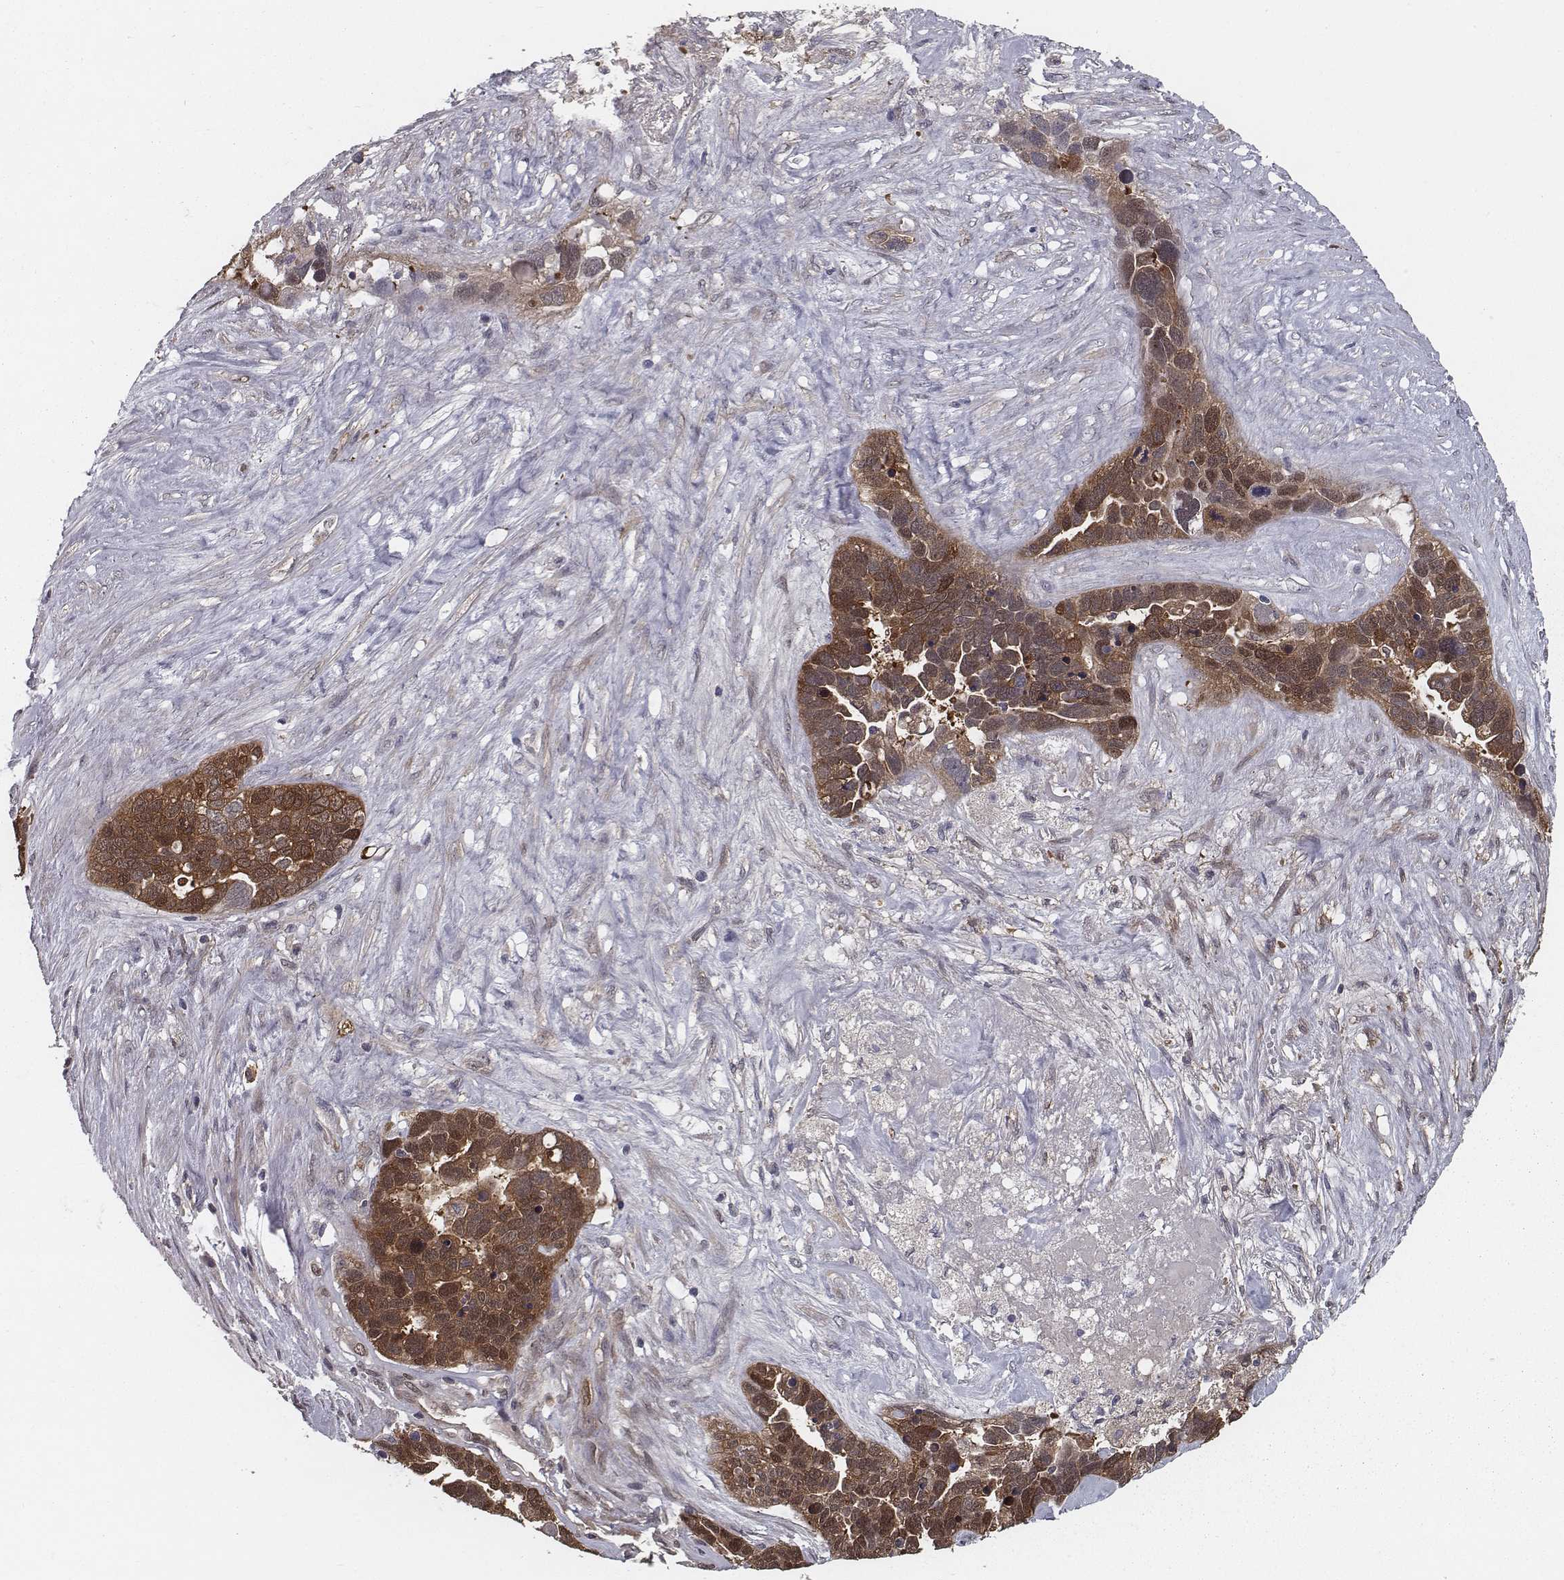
{"staining": {"intensity": "strong", "quantity": ">75%", "location": "cytoplasmic/membranous"}, "tissue": "ovarian cancer", "cell_type": "Tumor cells", "image_type": "cancer", "snomed": [{"axis": "morphology", "description": "Cystadenocarcinoma, serous, NOS"}, {"axis": "topography", "description": "Ovary"}], "caption": "IHC photomicrograph of ovarian serous cystadenocarcinoma stained for a protein (brown), which reveals high levels of strong cytoplasmic/membranous expression in approximately >75% of tumor cells.", "gene": "ISYNA1", "patient": {"sex": "female", "age": 54}}